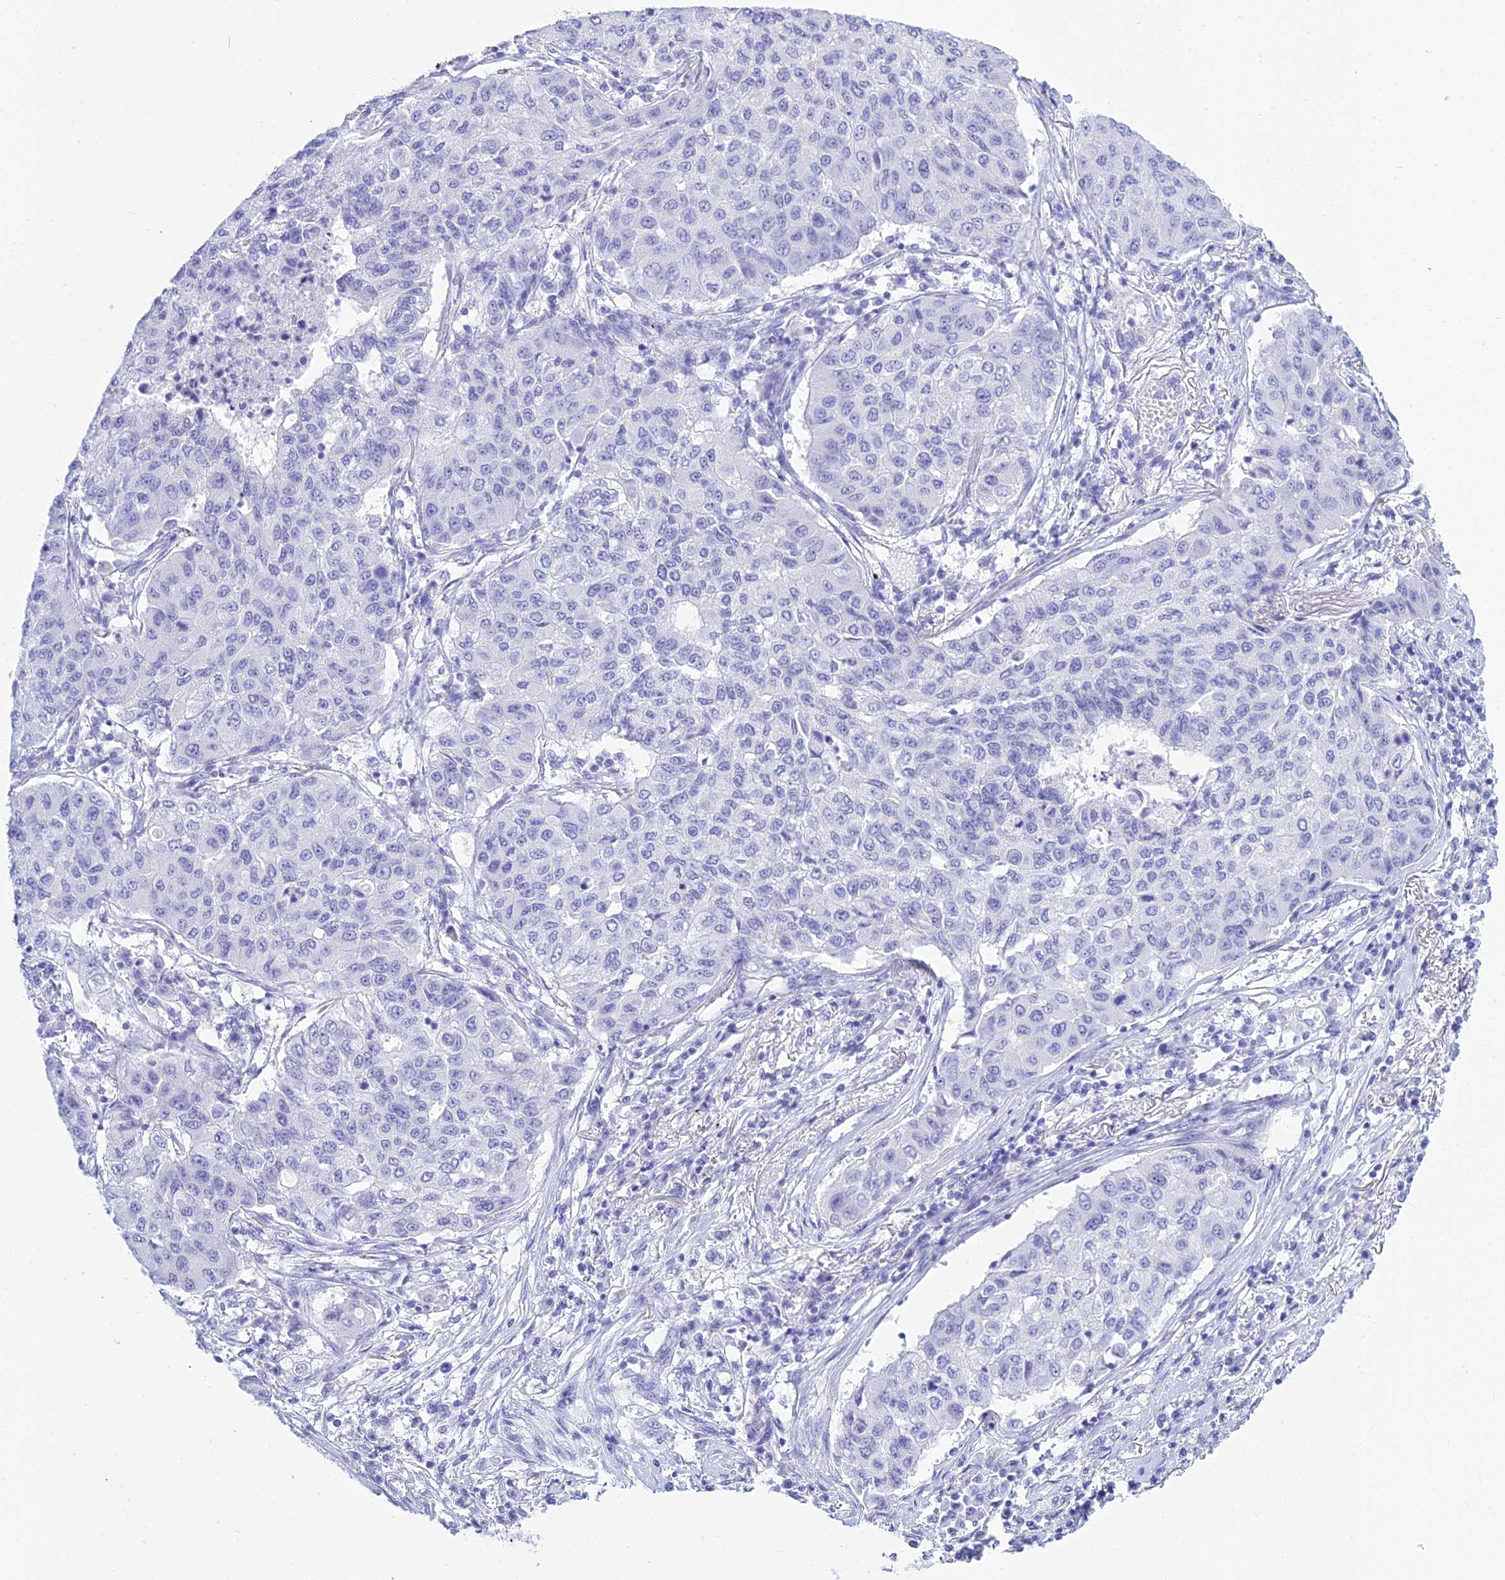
{"staining": {"intensity": "negative", "quantity": "none", "location": "none"}, "tissue": "lung cancer", "cell_type": "Tumor cells", "image_type": "cancer", "snomed": [{"axis": "morphology", "description": "Squamous cell carcinoma, NOS"}, {"axis": "topography", "description": "Lung"}], "caption": "Protein analysis of lung cancer demonstrates no significant expression in tumor cells. Nuclei are stained in blue.", "gene": "PATE4", "patient": {"sex": "male", "age": 74}}